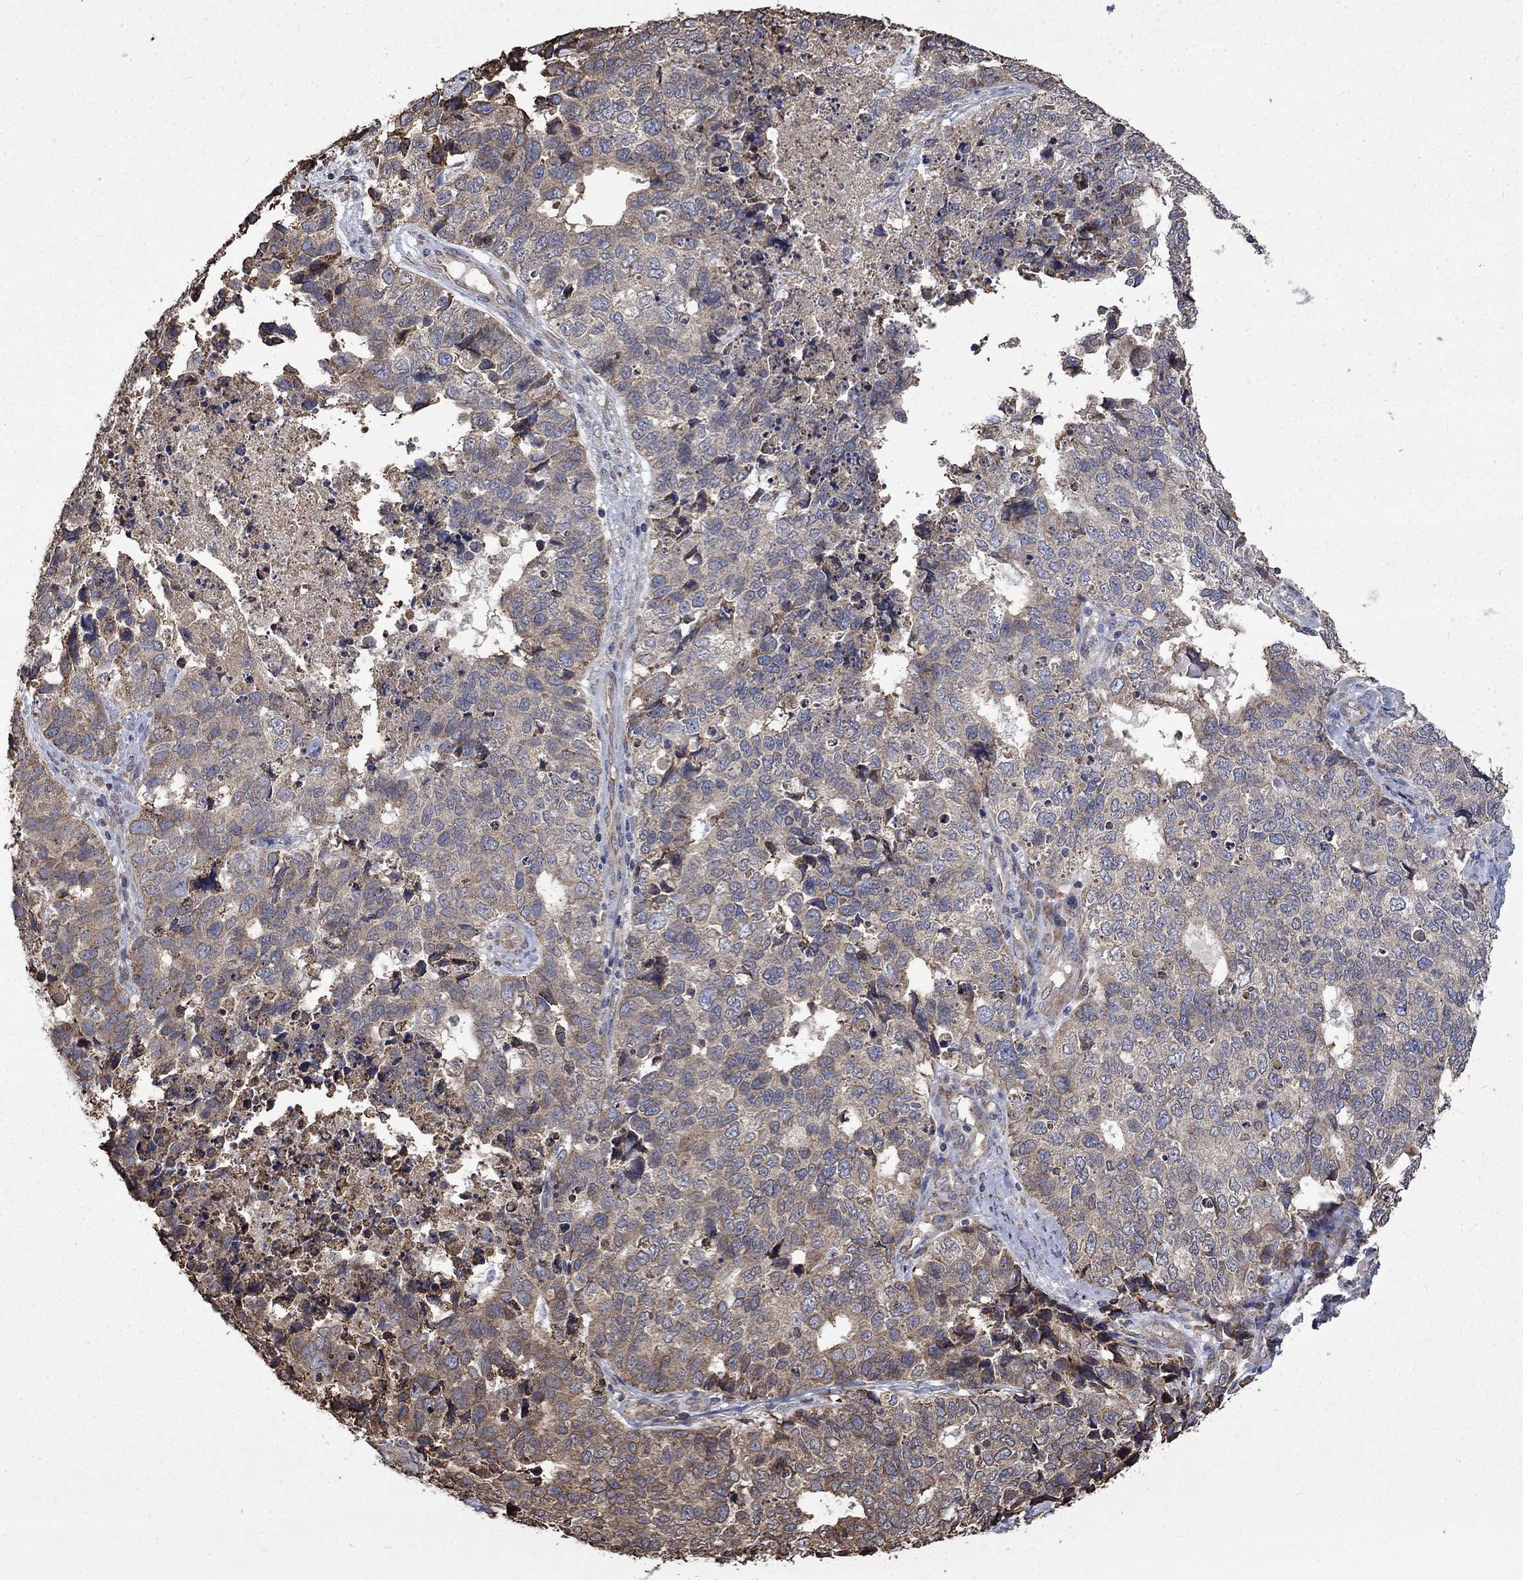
{"staining": {"intensity": "weak", "quantity": "<25%", "location": "cytoplasmic/membranous"}, "tissue": "cervical cancer", "cell_type": "Tumor cells", "image_type": "cancer", "snomed": [{"axis": "morphology", "description": "Squamous cell carcinoma, NOS"}, {"axis": "topography", "description": "Cervix"}], "caption": "Immunohistochemistry of human cervical cancer reveals no staining in tumor cells.", "gene": "ESRRA", "patient": {"sex": "female", "age": 63}}